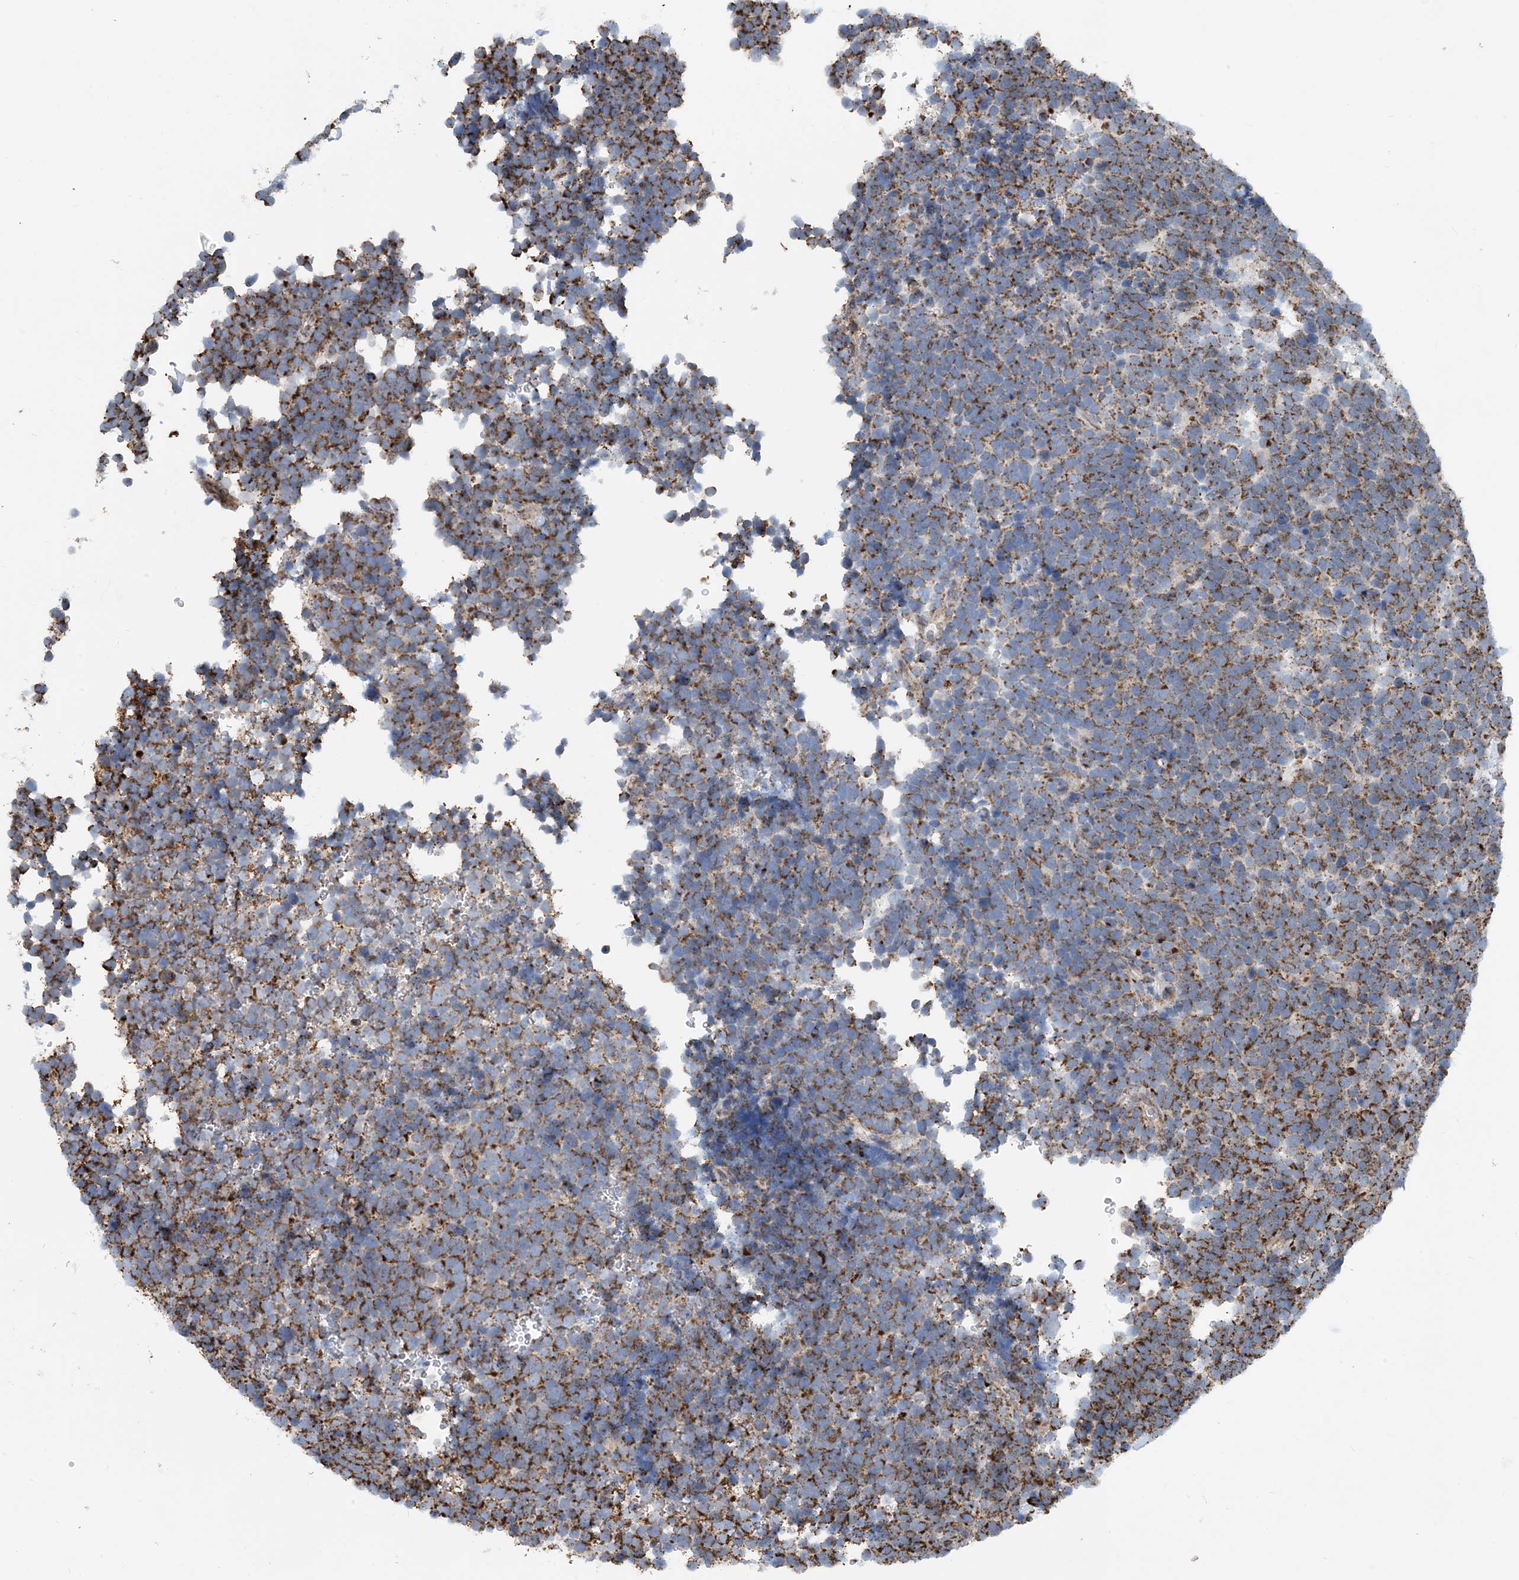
{"staining": {"intensity": "moderate", "quantity": ">75%", "location": "cytoplasmic/membranous"}, "tissue": "urothelial cancer", "cell_type": "Tumor cells", "image_type": "cancer", "snomed": [{"axis": "morphology", "description": "Urothelial carcinoma, High grade"}, {"axis": "topography", "description": "Urinary bladder"}], "caption": "Immunohistochemistry (IHC) of urothelial cancer reveals medium levels of moderate cytoplasmic/membranous expression in approximately >75% of tumor cells.", "gene": "PCDHGA1", "patient": {"sex": "female", "age": 82}}